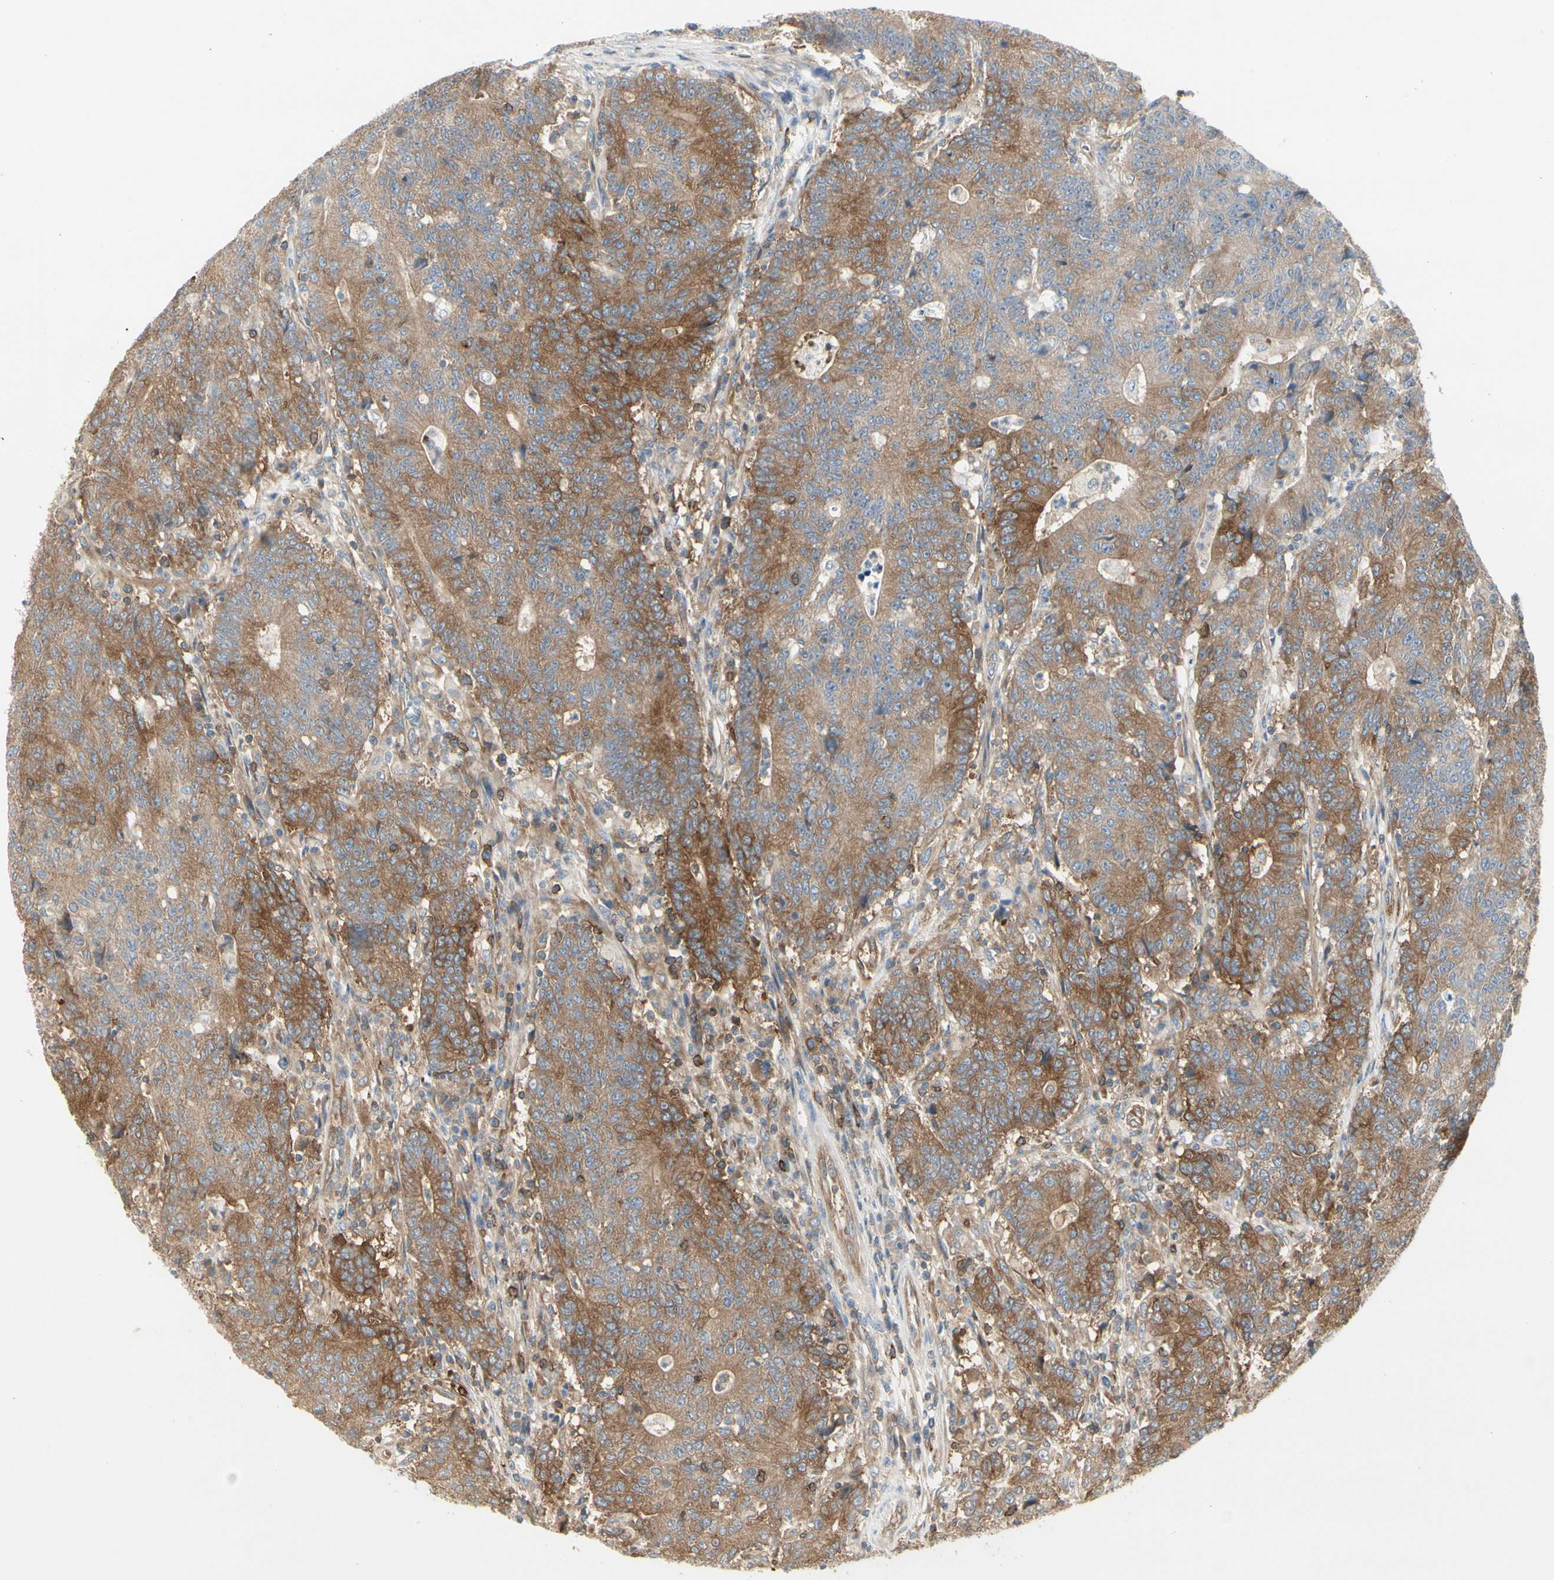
{"staining": {"intensity": "moderate", "quantity": ">75%", "location": "cytoplasmic/membranous"}, "tissue": "colorectal cancer", "cell_type": "Tumor cells", "image_type": "cancer", "snomed": [{"axis": "morphology", "description": "Normal tissue, NOS"}, {"axis": "morphology", "description": "Adenocarcinoma, NOS"}, {"axis": "topography", "description": "Colon"}], "caption": "Tumor cells reveal medium levels of moderate cytoplasmic/membranous expression in approximately >75% of cells in adenocarcinoma (colorectal).", "gene": "NFKB2", "patient": {"sex": "female", "age": 75}}